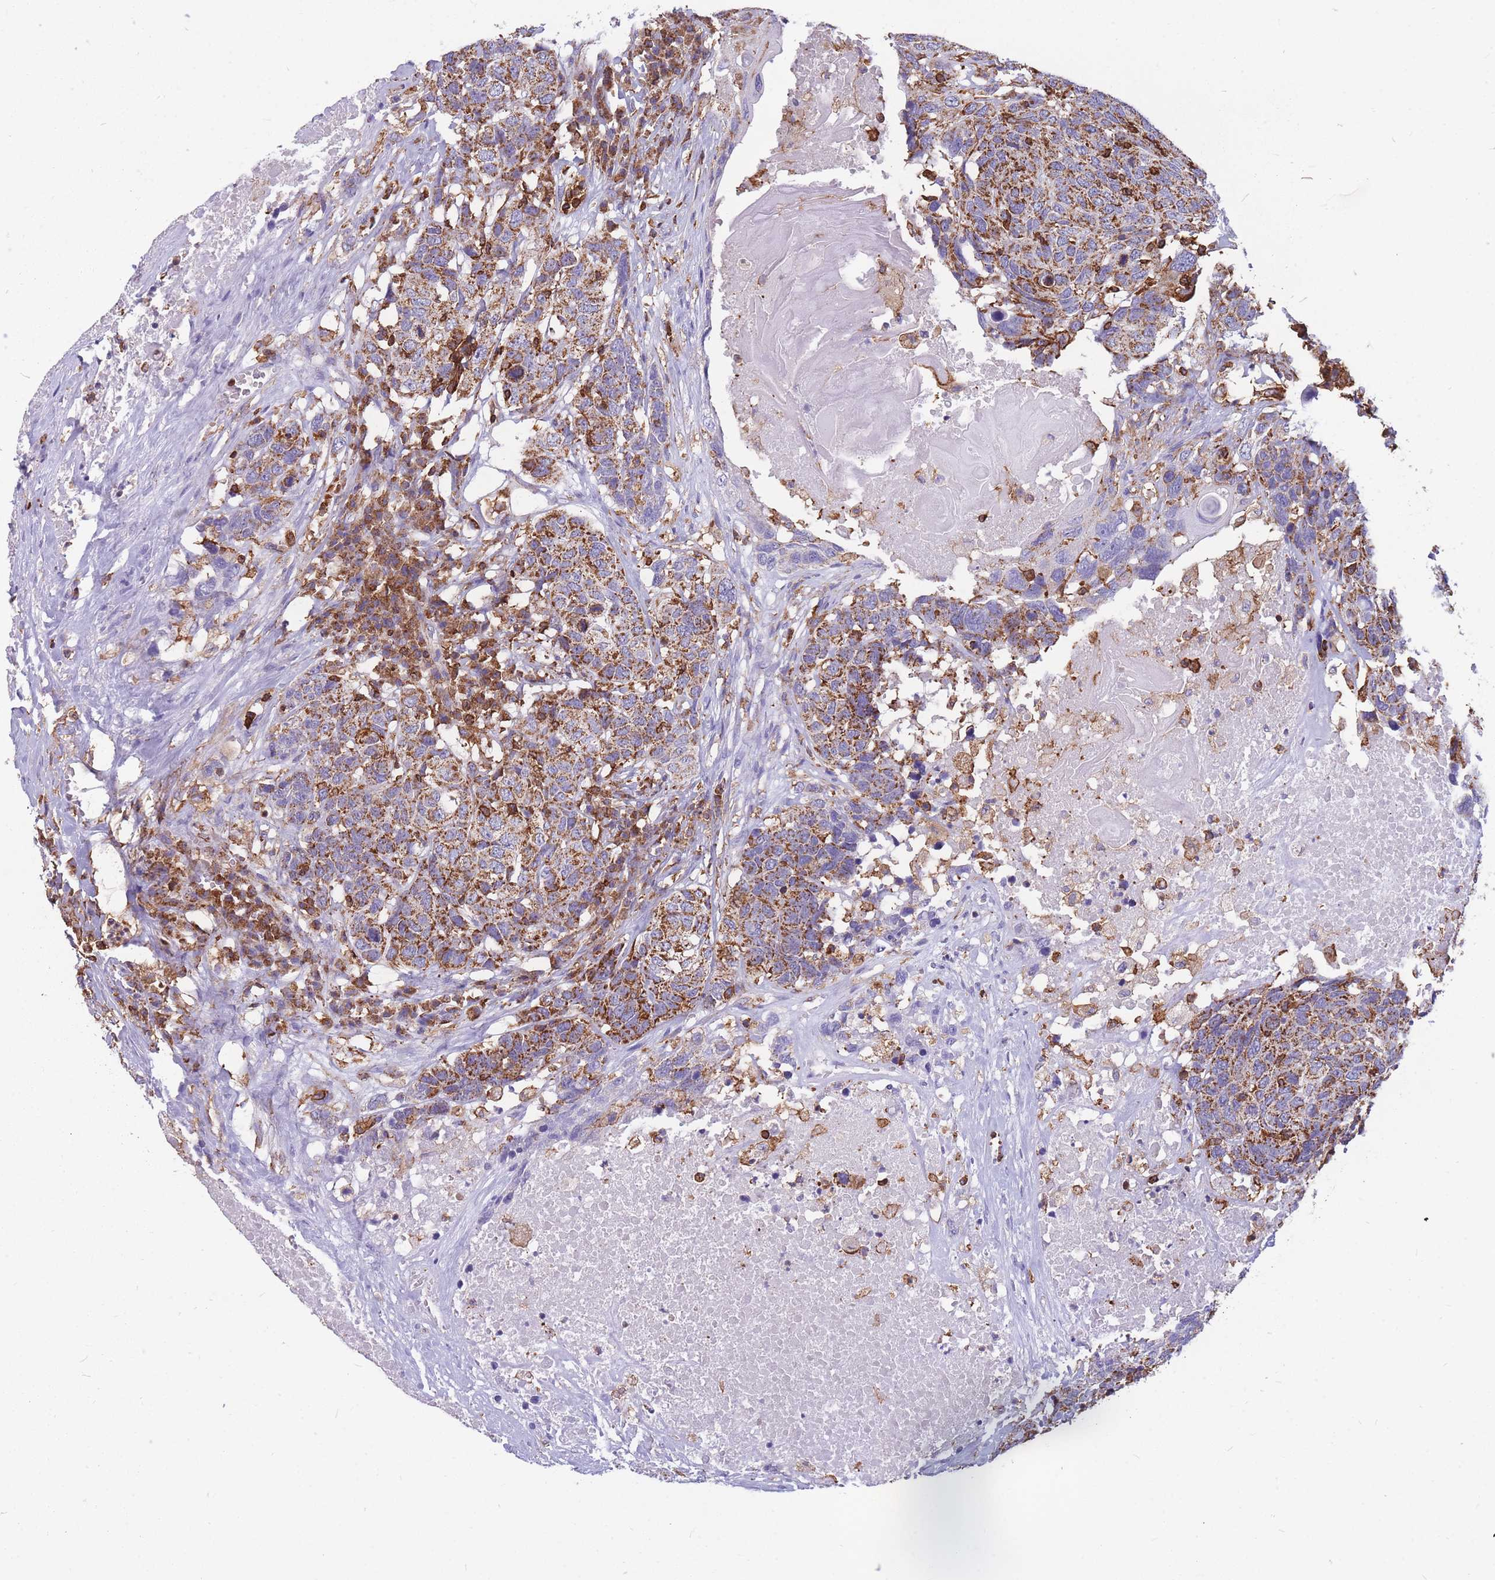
{"staining": {"intensity": "moderate", "quantity": ">75%", "location": "cytoplasmic/membranous"}, "tissue": "head and neck cancer", "cell_type": "Tumor cells", "image_type": "cancer", "snomed": [{"axis": "morphology", "description": "Squamous cell carcinoma, NOS"}, {"axis": "topography", "description": "Head-Neck"}], "caption": "A brown stain labels moderate cytoplasmic/membranous staining of a protein in human head and neck cancer (squamous cell carcinoma) tumor cells.", "gene": "MRPL54", "patient": {"sex": "male", "age": 66}}